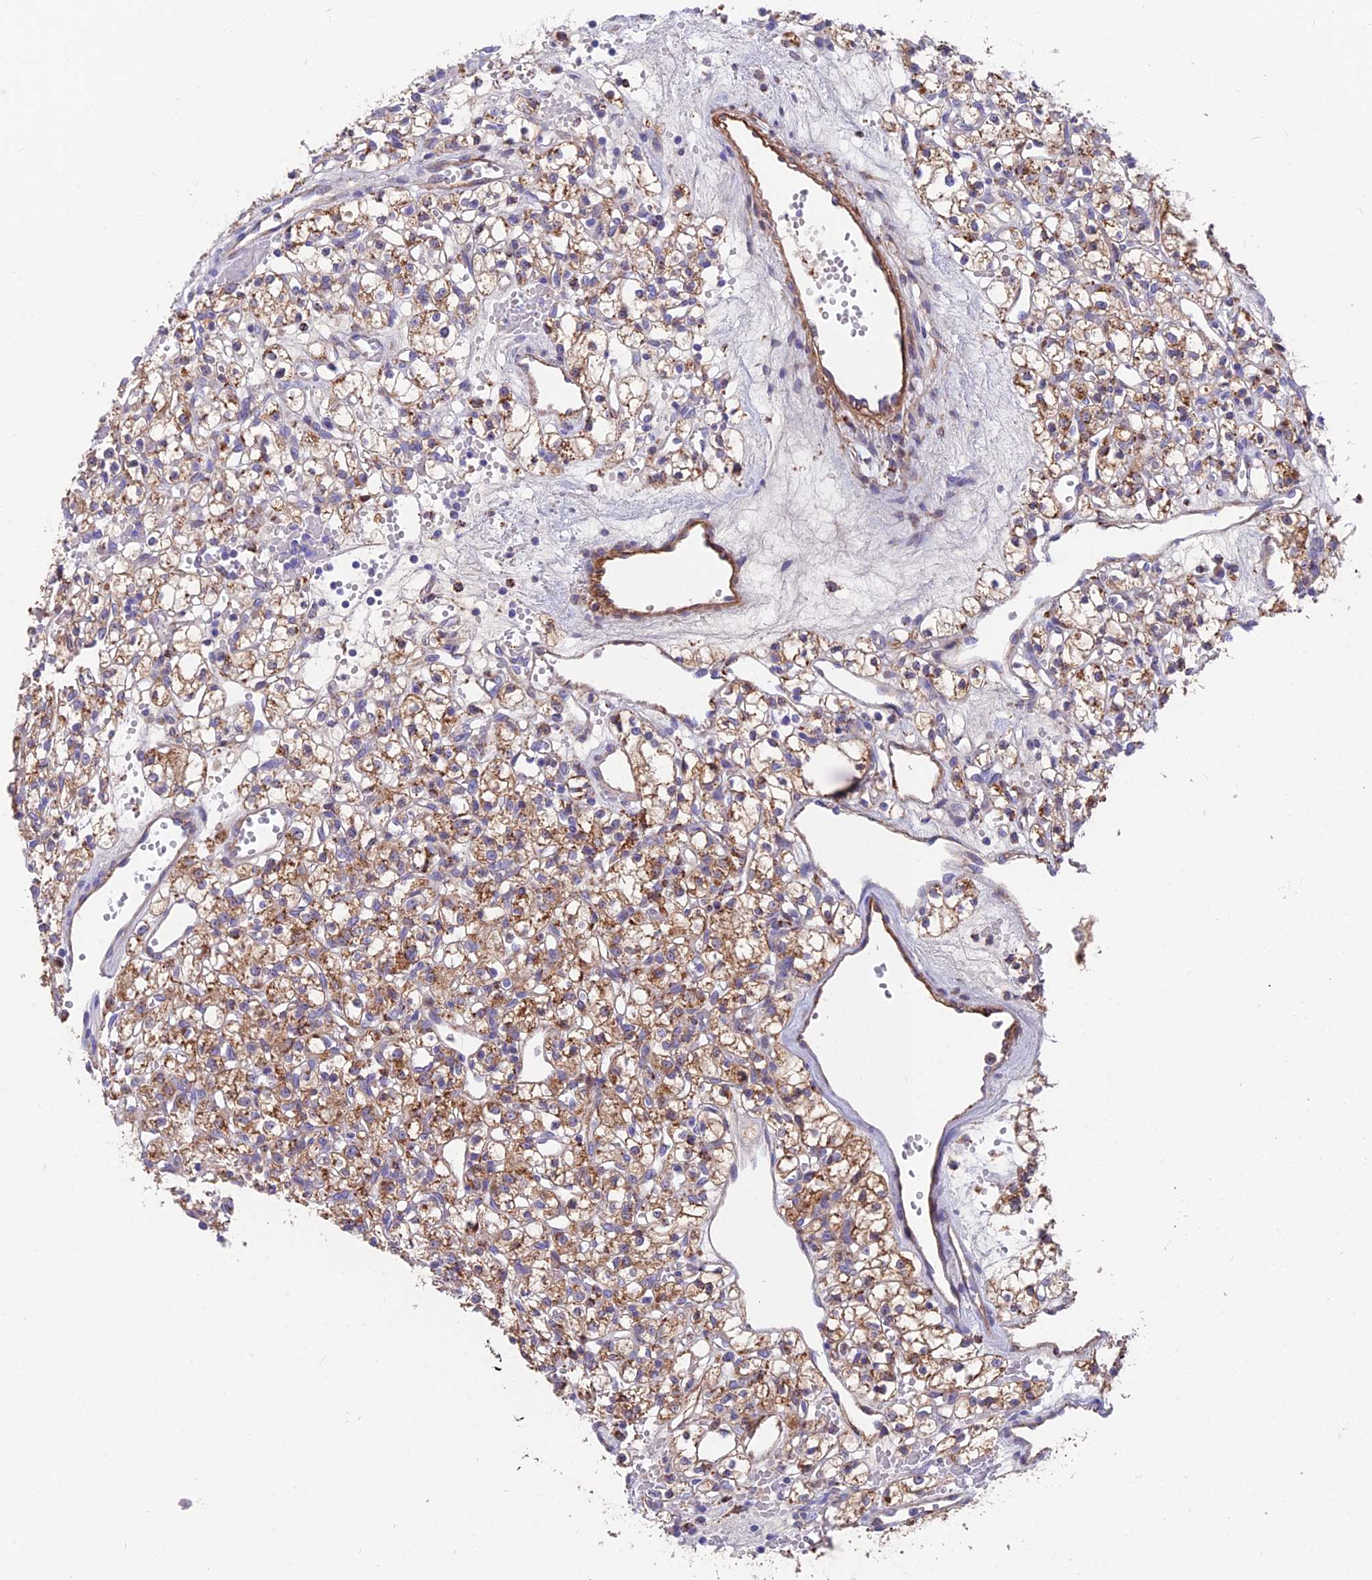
{"staining": {"intensity": "moderate", "quantity": ">75%", "location": "cytoplasmic/membranous"}, "tissue": "renal cancer", "cell_type": "Tumor cells", "image_type": "cancer", "snomed": [{"axis": "morphology", "description": "Adenocarcinoma, NOS"}, {"axis": "topography", "description": "Kidney"}], "caption": "Immunohistochemical staining of human renal cancer (adenocarcinoma) shows medium levels of moderate cytoplasmic/membranous protein staining in approximately >75% of tumor cells. The staining was performed using DAB (3,3'-diaminobenzidine), with brown indicating positive protein expression. Nuclei are stained blue with hematoxylin.", "gene": "TIGD6", "patient": {"sex": "female", "age": 59}}